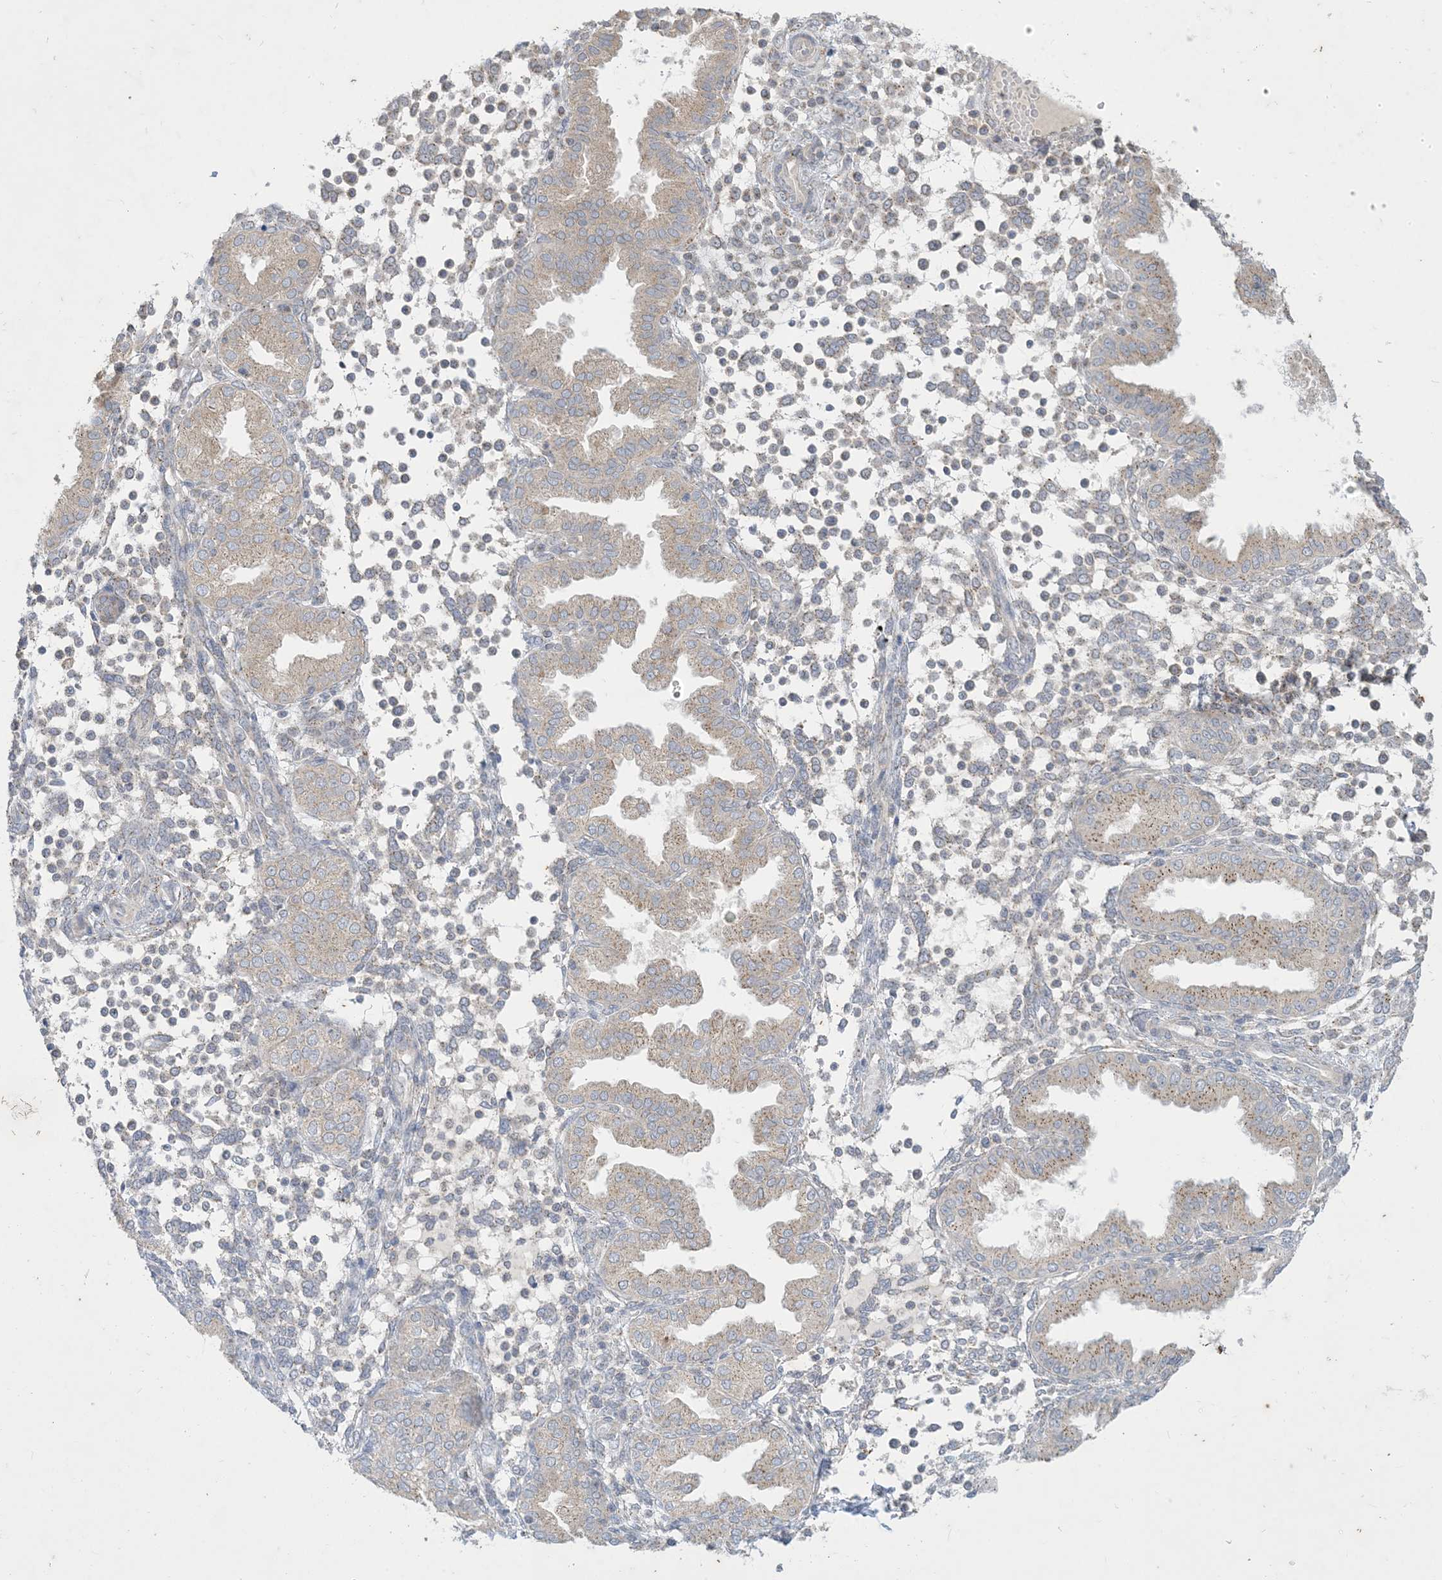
{"staining": {"intensity": "moderate", "quantity": "25%-75%", "location": "cytoplasmic/membranous"}, "tissue": "endometrium", "cell_type": "Cells in endometrial stroma", "image_type": "normal", "snomed": [{"axis": "morphology", "description": "Normal tissue, NOS"}, {"axis": "topography", "description": "Endometrium"}], "caption": "This is an image of immunohistochemistry (IHC) staining of benign endometrium, which shows moderate positivity in the cytoplasmic/membranous of cells in endometrial stroma.", "gene": "CCDC14", "patient": {"sex": "female", "age": 53}}